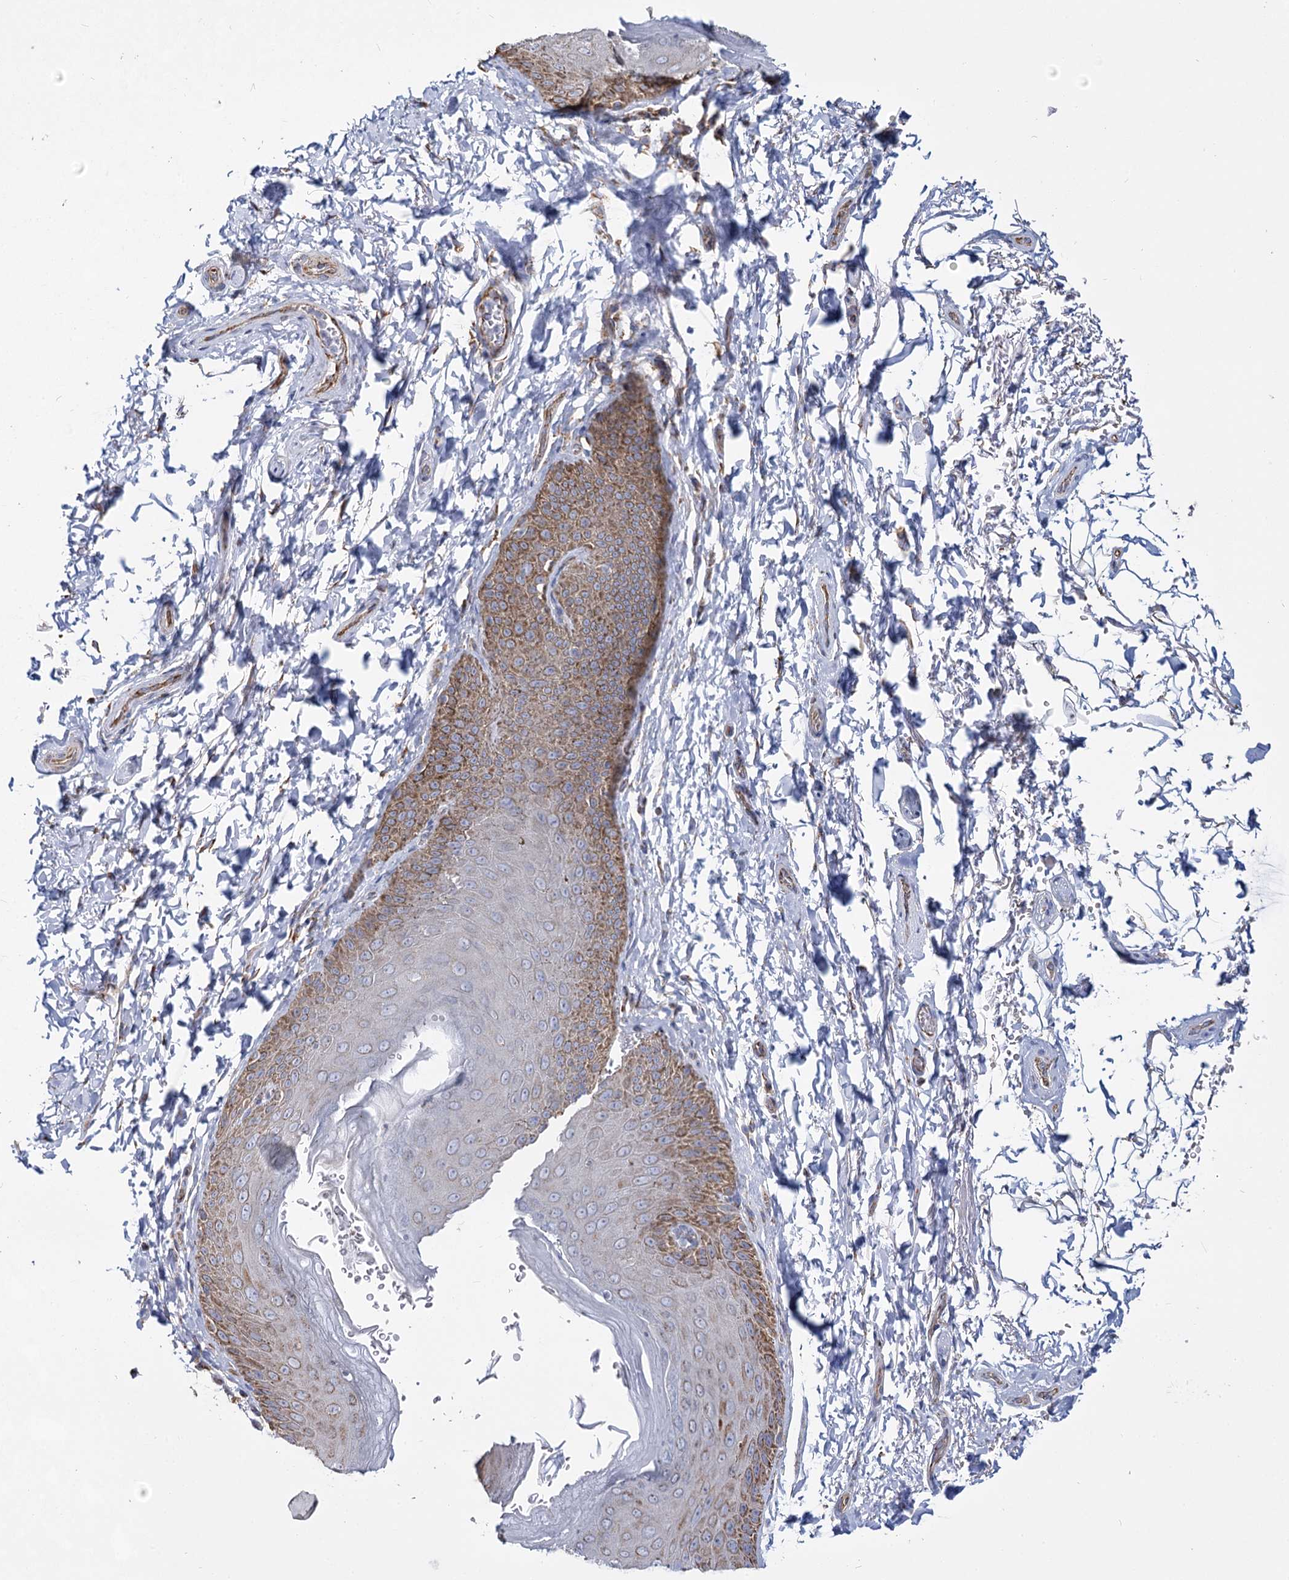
{"staining": {"intensity": "moderate", "quantity": ">75%", "location": "cytoplasmic/membranous"}, "tissue": "skin", "cell_type": "Epidermal cells", "image_type": "normal", "snomed": [{"axis": "morphology", "description": "Normal tissue, NOS"}, {"axis": "topography", "description": "Anal"}], "caption": "The immunohistochemical stain labels moderate cytoplasmic/membranous staining in epidermal cells of unremarkable skin.", "gene": "CCDC73", "patient": {"sex": "male", "age": 44}}